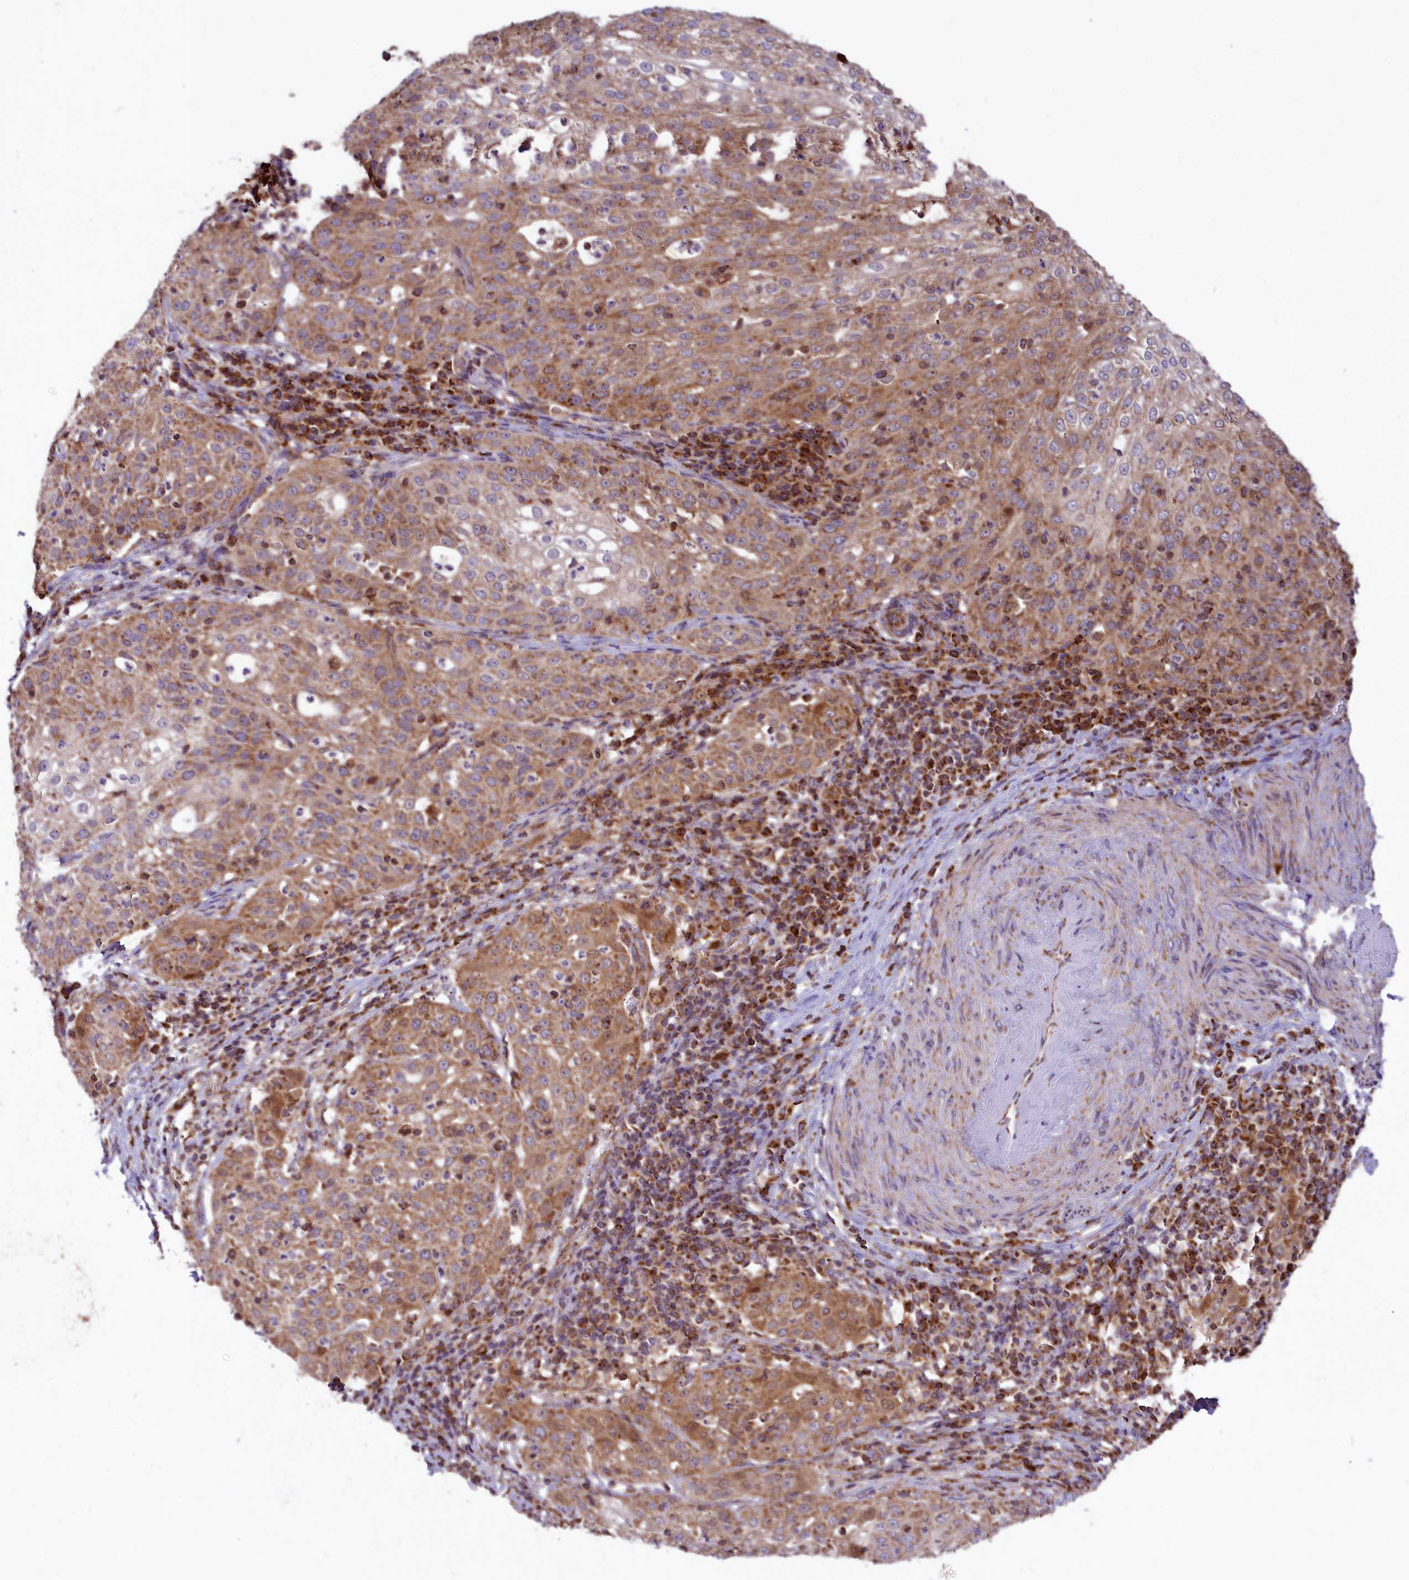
{"staining": {"intensity": "moderate", "quantity": ">75%", "location": "cytoplasmic/membranous"}, "tissue": "cervical cancer", "cell_type": "Tumor cells", "image_type": "cancer", "snomed": [{"axis": "morphology", "description": "Squamous cell carcinoma, NOS"}, {"axis": "topography", "description": "Cervix"}], "caption": "About >75% of tumor cells in cervical squamous cell carcinoma demonstrate moderate cytoplasmic/membranous protein staining as visualized by brown immunohistochemical staining.", "gene": "COX17", "patient": {"sex": "female", "age": 57}}